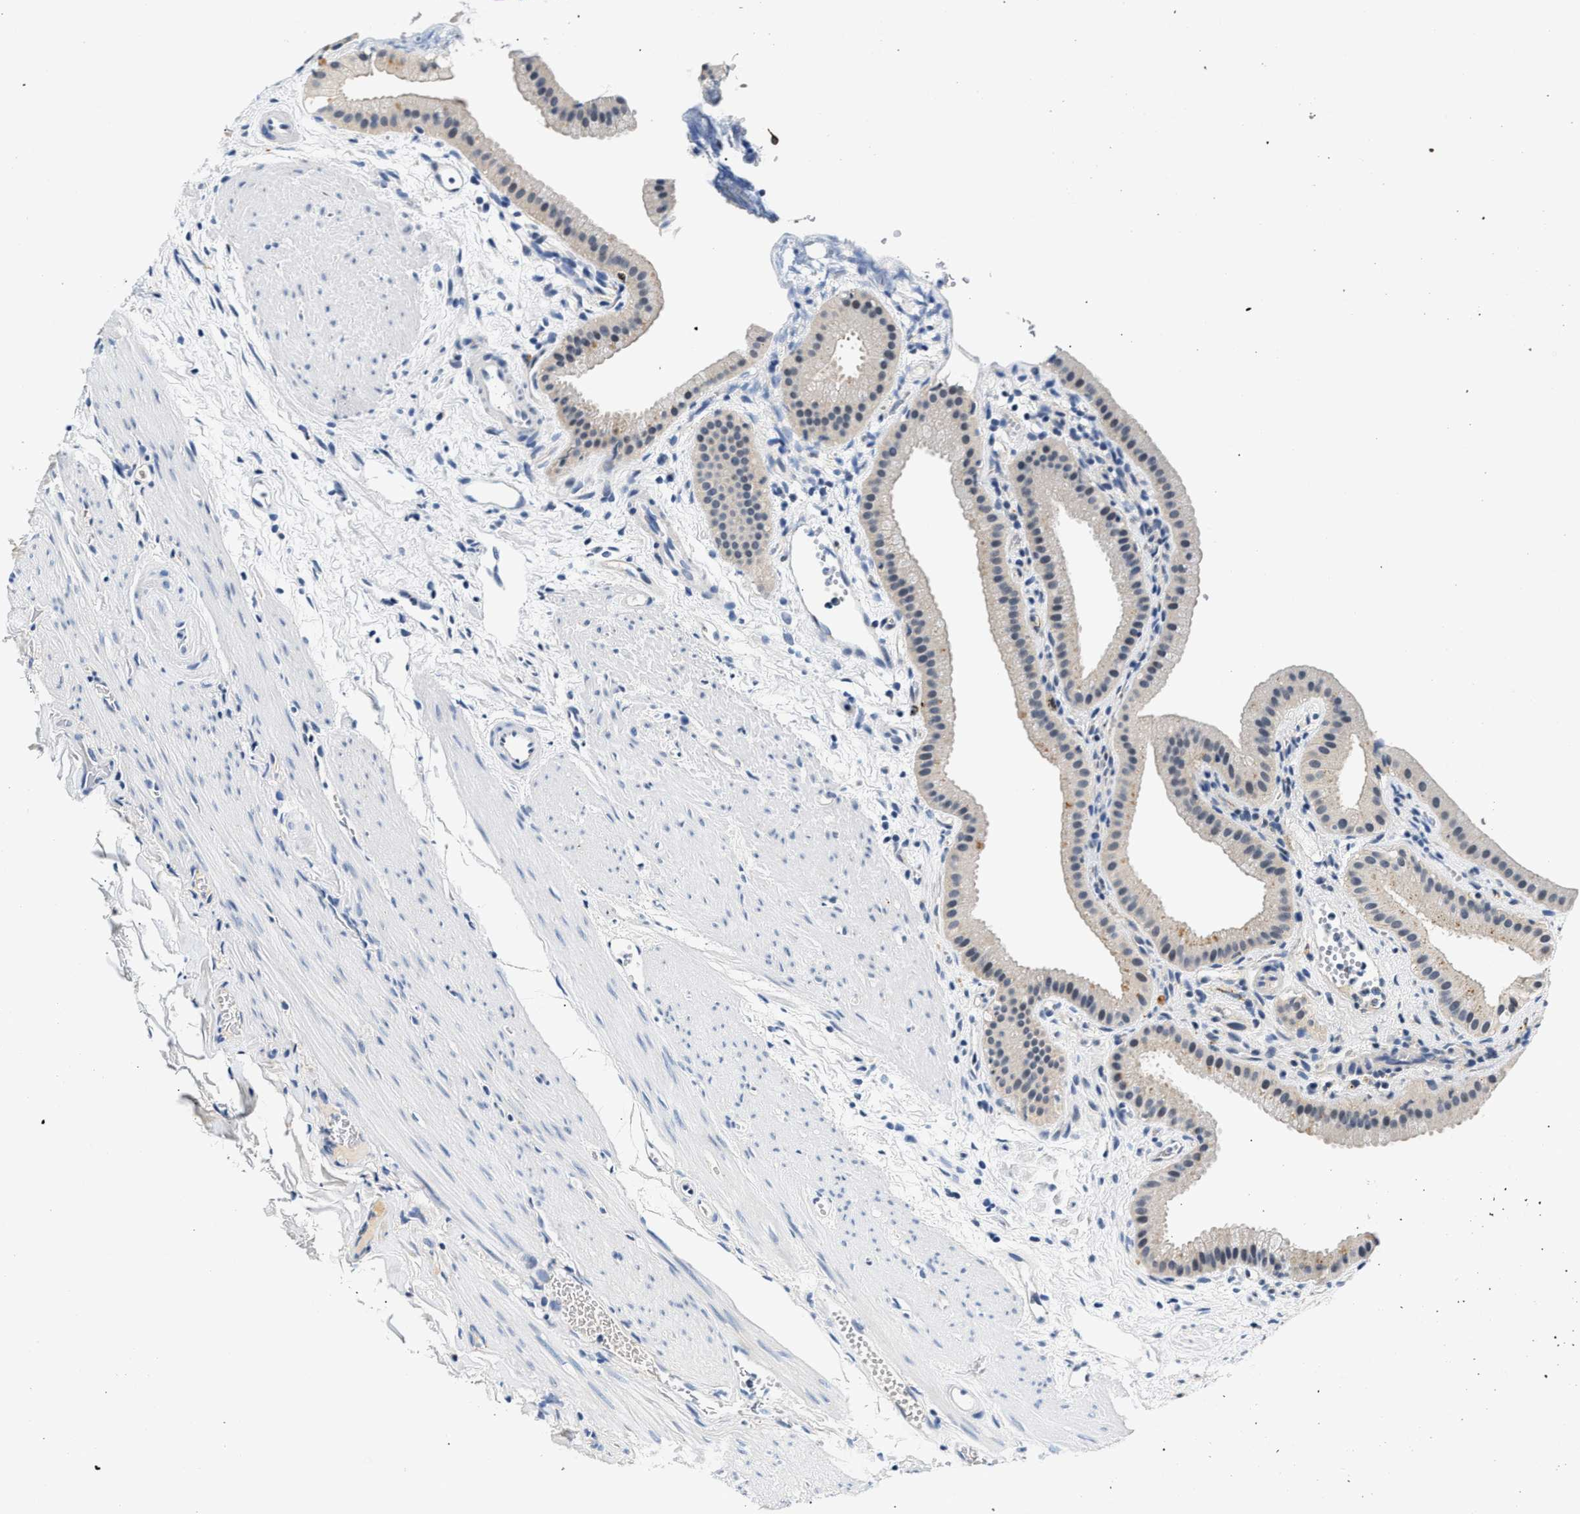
{"staining": {"intensity": "negative", "quantity": "none", "location": "none"}, "tissue": "gallbladder", "cell_type": "Glandular cells", "image_type": "normal", "snomed": [{"axis": "morphology", "description": "Normal tissue, NOS"}, {"axis": "topography", "description": "Gallbladder"}], "caption": "Image shows no significant protein expression in glandular cells of normal gallbladder.", "gene": "MED22", "patient": {"sex": "female", "age": 64}}